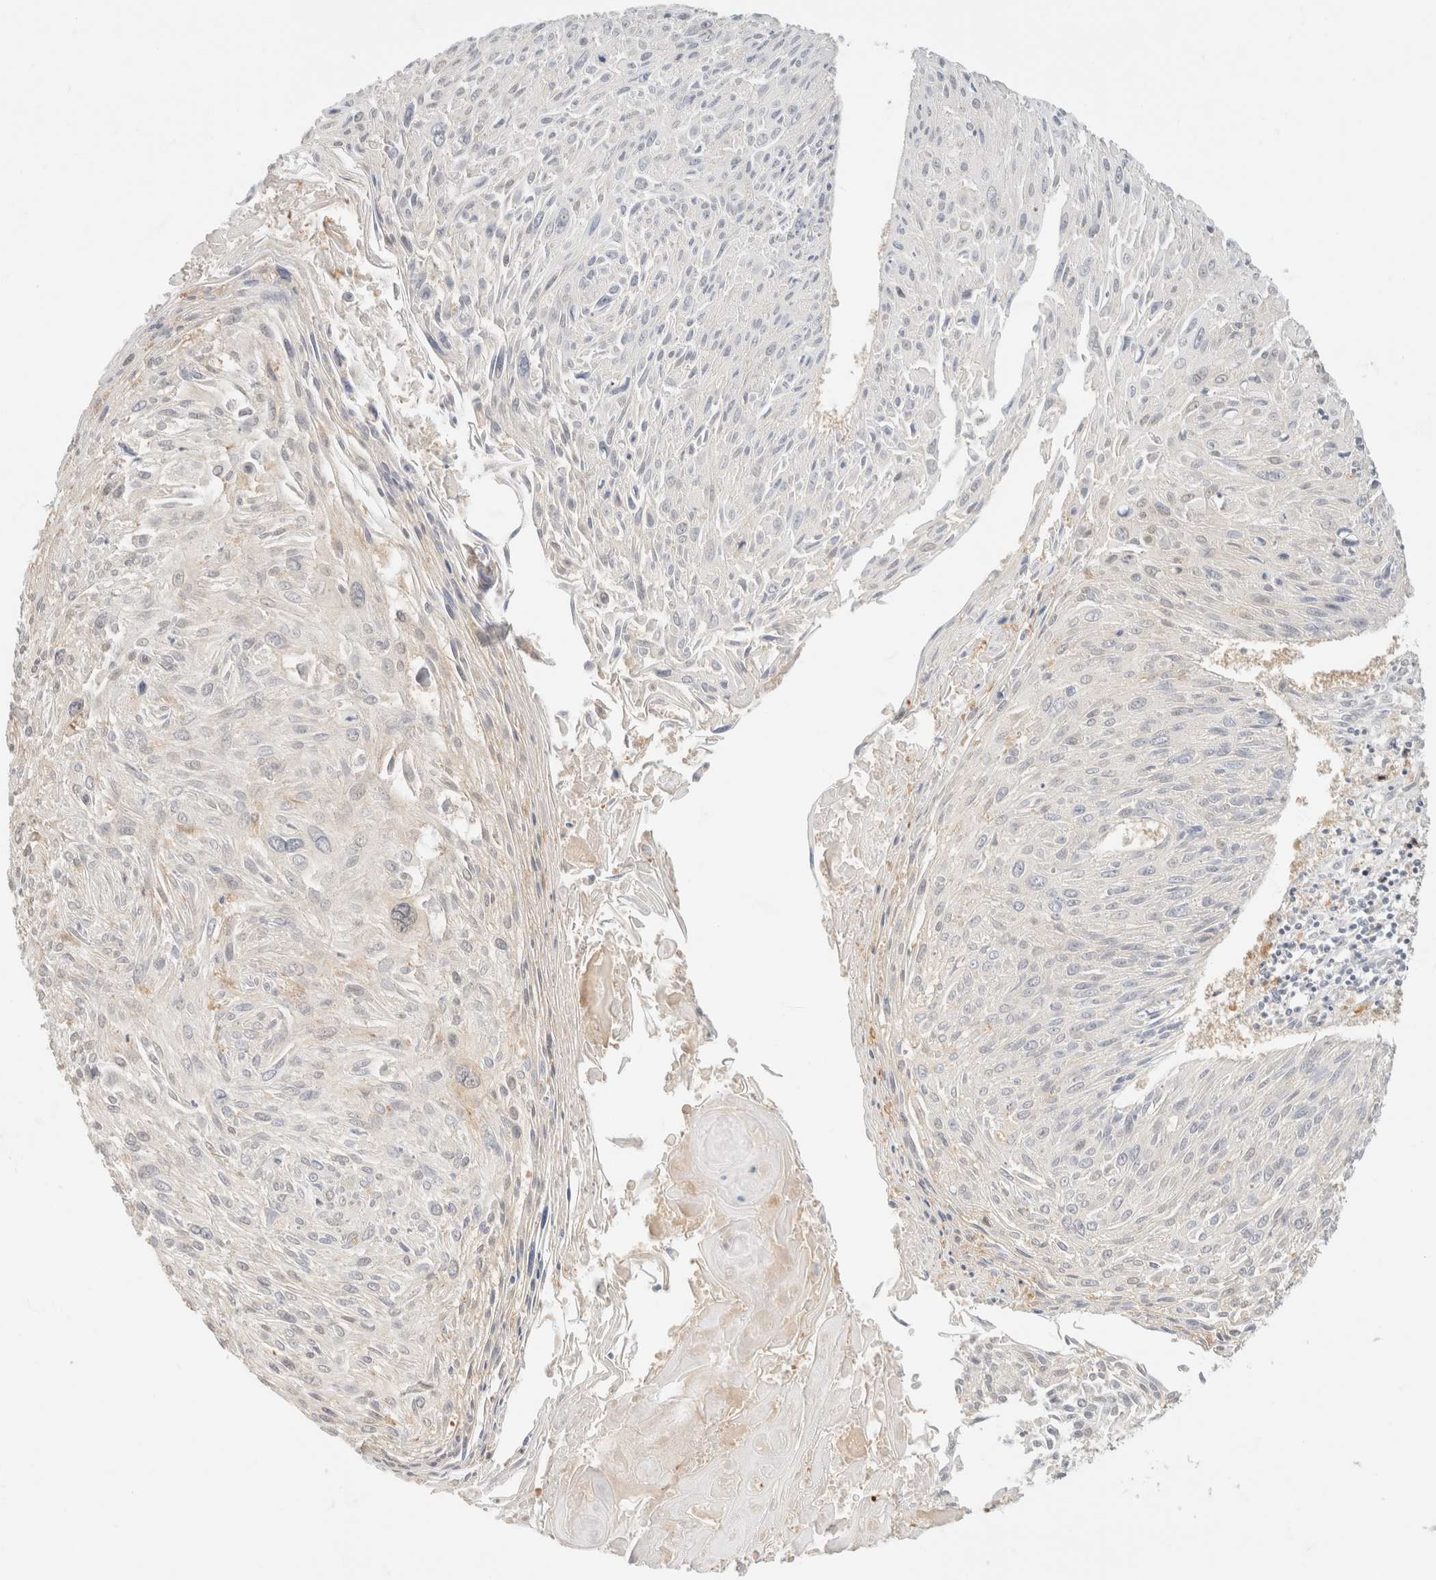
{"staining": {"intensity": "negative", "quantity": "none", "location": "none"}, "tissue": "cervical cancer", "cell_type": "Tumor cells", "image_type": "cancer", "snomed": [{"axis": "morphology", "description": "Squamous cell carcinoma, NOS"}, {"axis": "topography", "description": "Cervix"}], "caption": "Tumor cells are negative for protein expression in human cervical squamous cell carcinoma. (DAB immunohistochemistry, high magnification).", "gene": "GPI", "patient": {"sex": "female", "age": 51}}